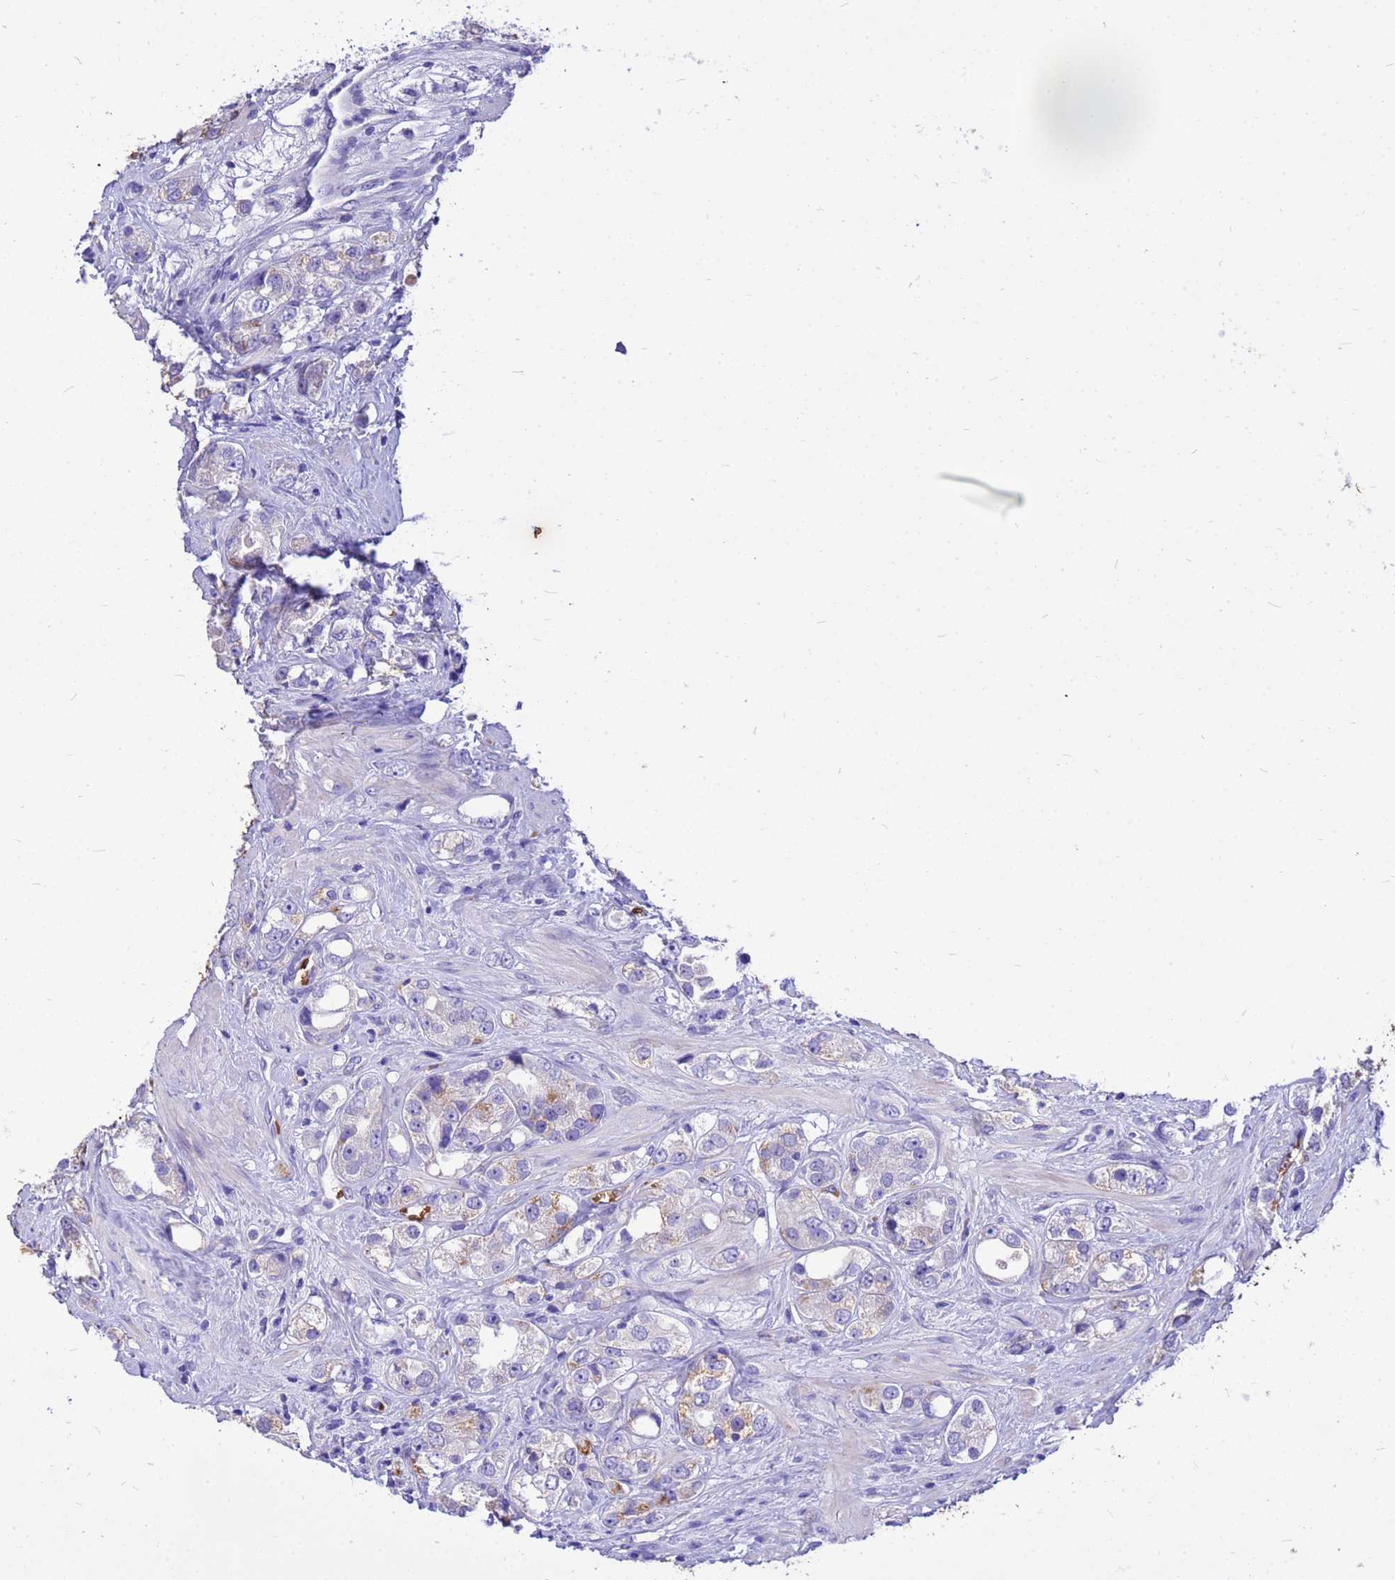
{"staining": {"intensity": "moderate", "quantity": "<25%", "location": "cytoplasmic/membranous"}, "tissue": "prostate cancer", "cell_type": "Tumor cells", "image_type": "cancer", "snomed": [{"axis": "morphology", "description": "Adenocarcinoma, NOS"}, {"axis": "topography", "description": "Prostate"}], "caption": "The immunohistochemical stain labels moderate cytoplasmic/membranous expression in tumor cells of prostate adenocarcinoma tissue. The staining was performed using DAB to visualize the protein expression in brown, while the nuclei were stained in blue with hematoxylin (Magnification: 20x).", "gene": "HBA2", "patient": {"sex": "male", "age": 79}}